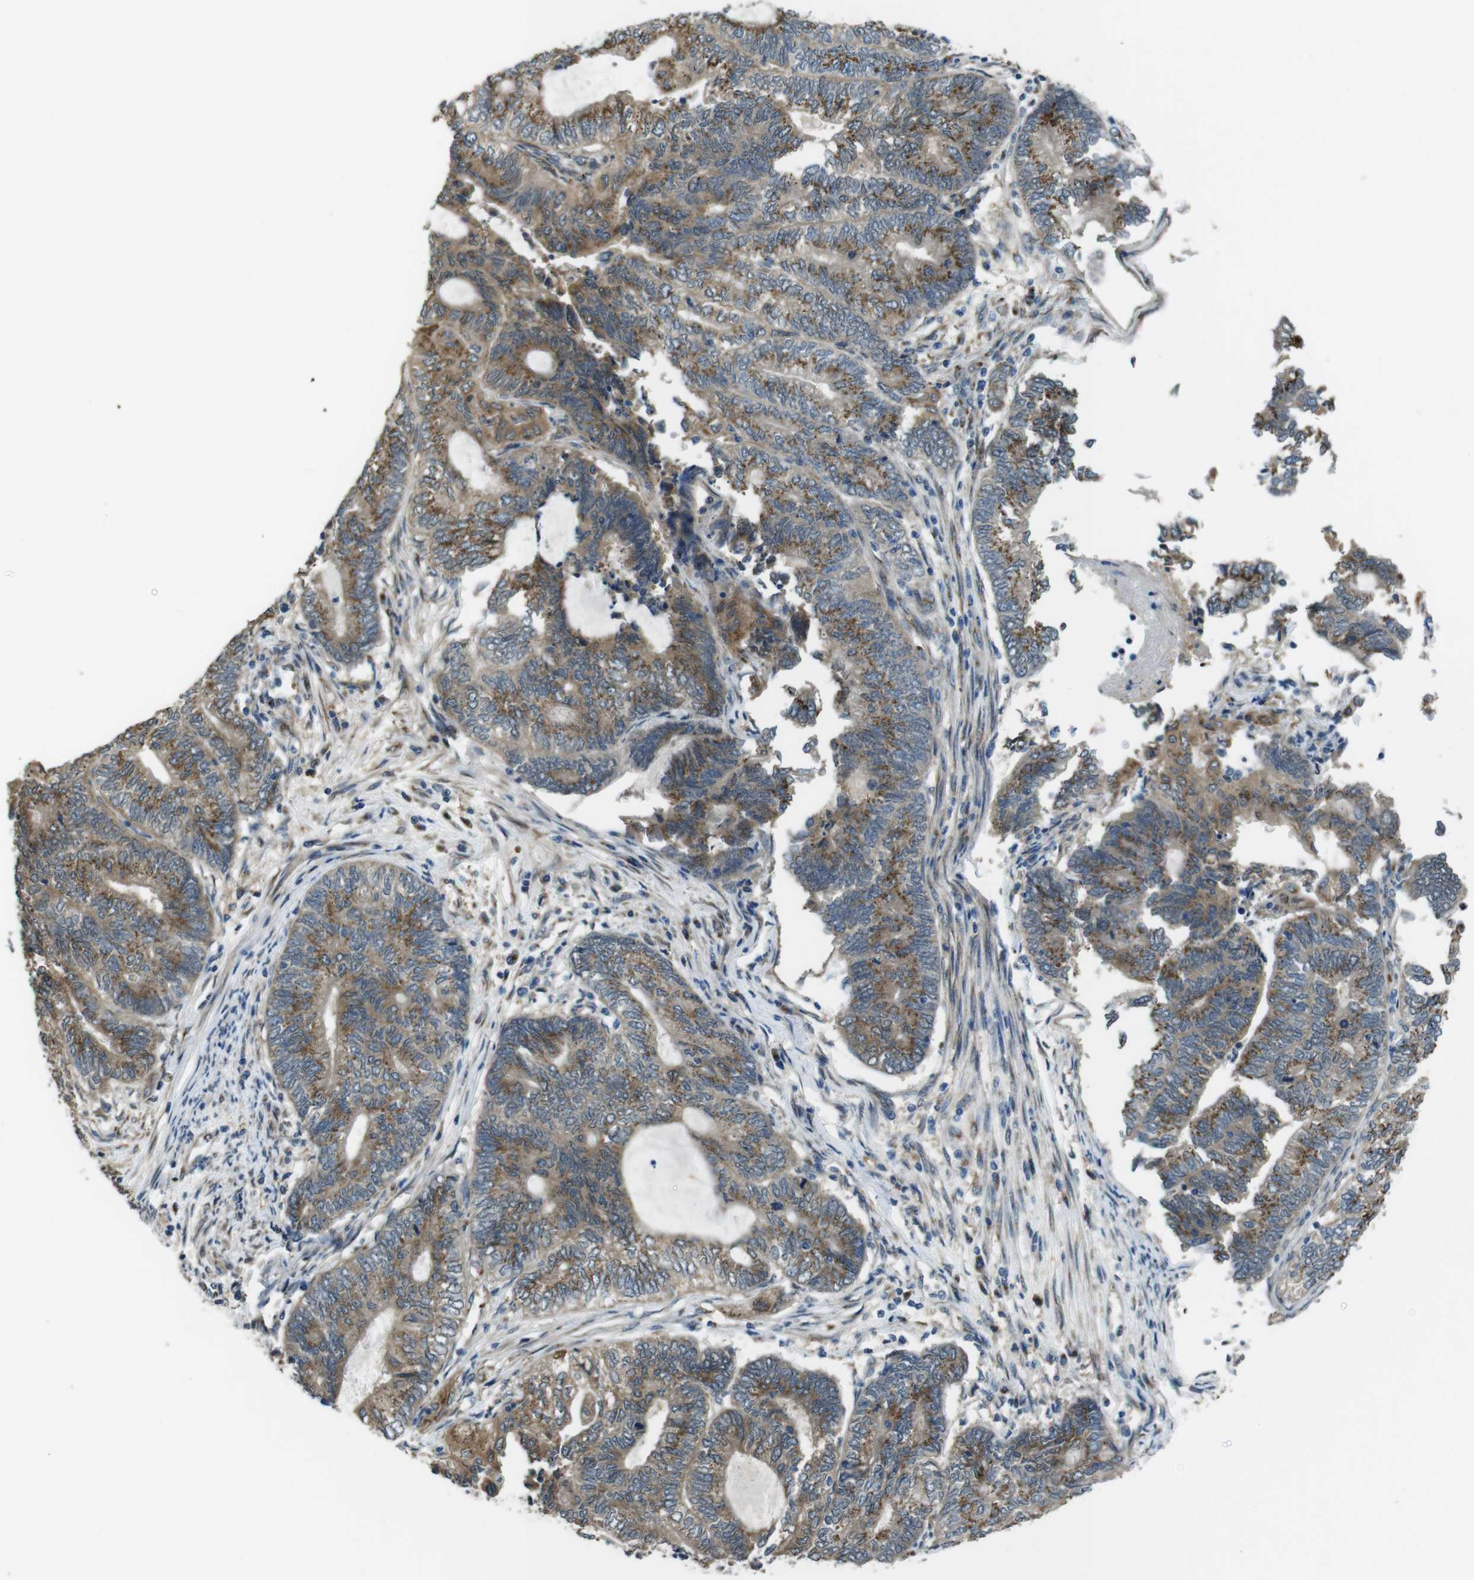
{"staining": {"intensity": "moderate", "quantity": ">75%", "location": "cytoplasmic/membranous"}, "tissue": "endometrial cancer", "cell_type": "Tumor cells", "image_type": "cancer", "snomed": [{"axis": "morphology", "description": "Adenocarcinoma, NOS"}, {"axis": "topography", "description": "Uterus"}, {"axis": "topography", "description": "Endometrium"}], "caption": "An IHC image of tumor tissue is shown. Protein staining in brown highlights moderate cytoplasmic/membranous positivity in endometrial adenocarcinoma within tumor cells. (Brightfield microscopy of DAB IHC at high magnification).", "gene": "RAB6A", "patient": {"sex": "female", "age": 70}}